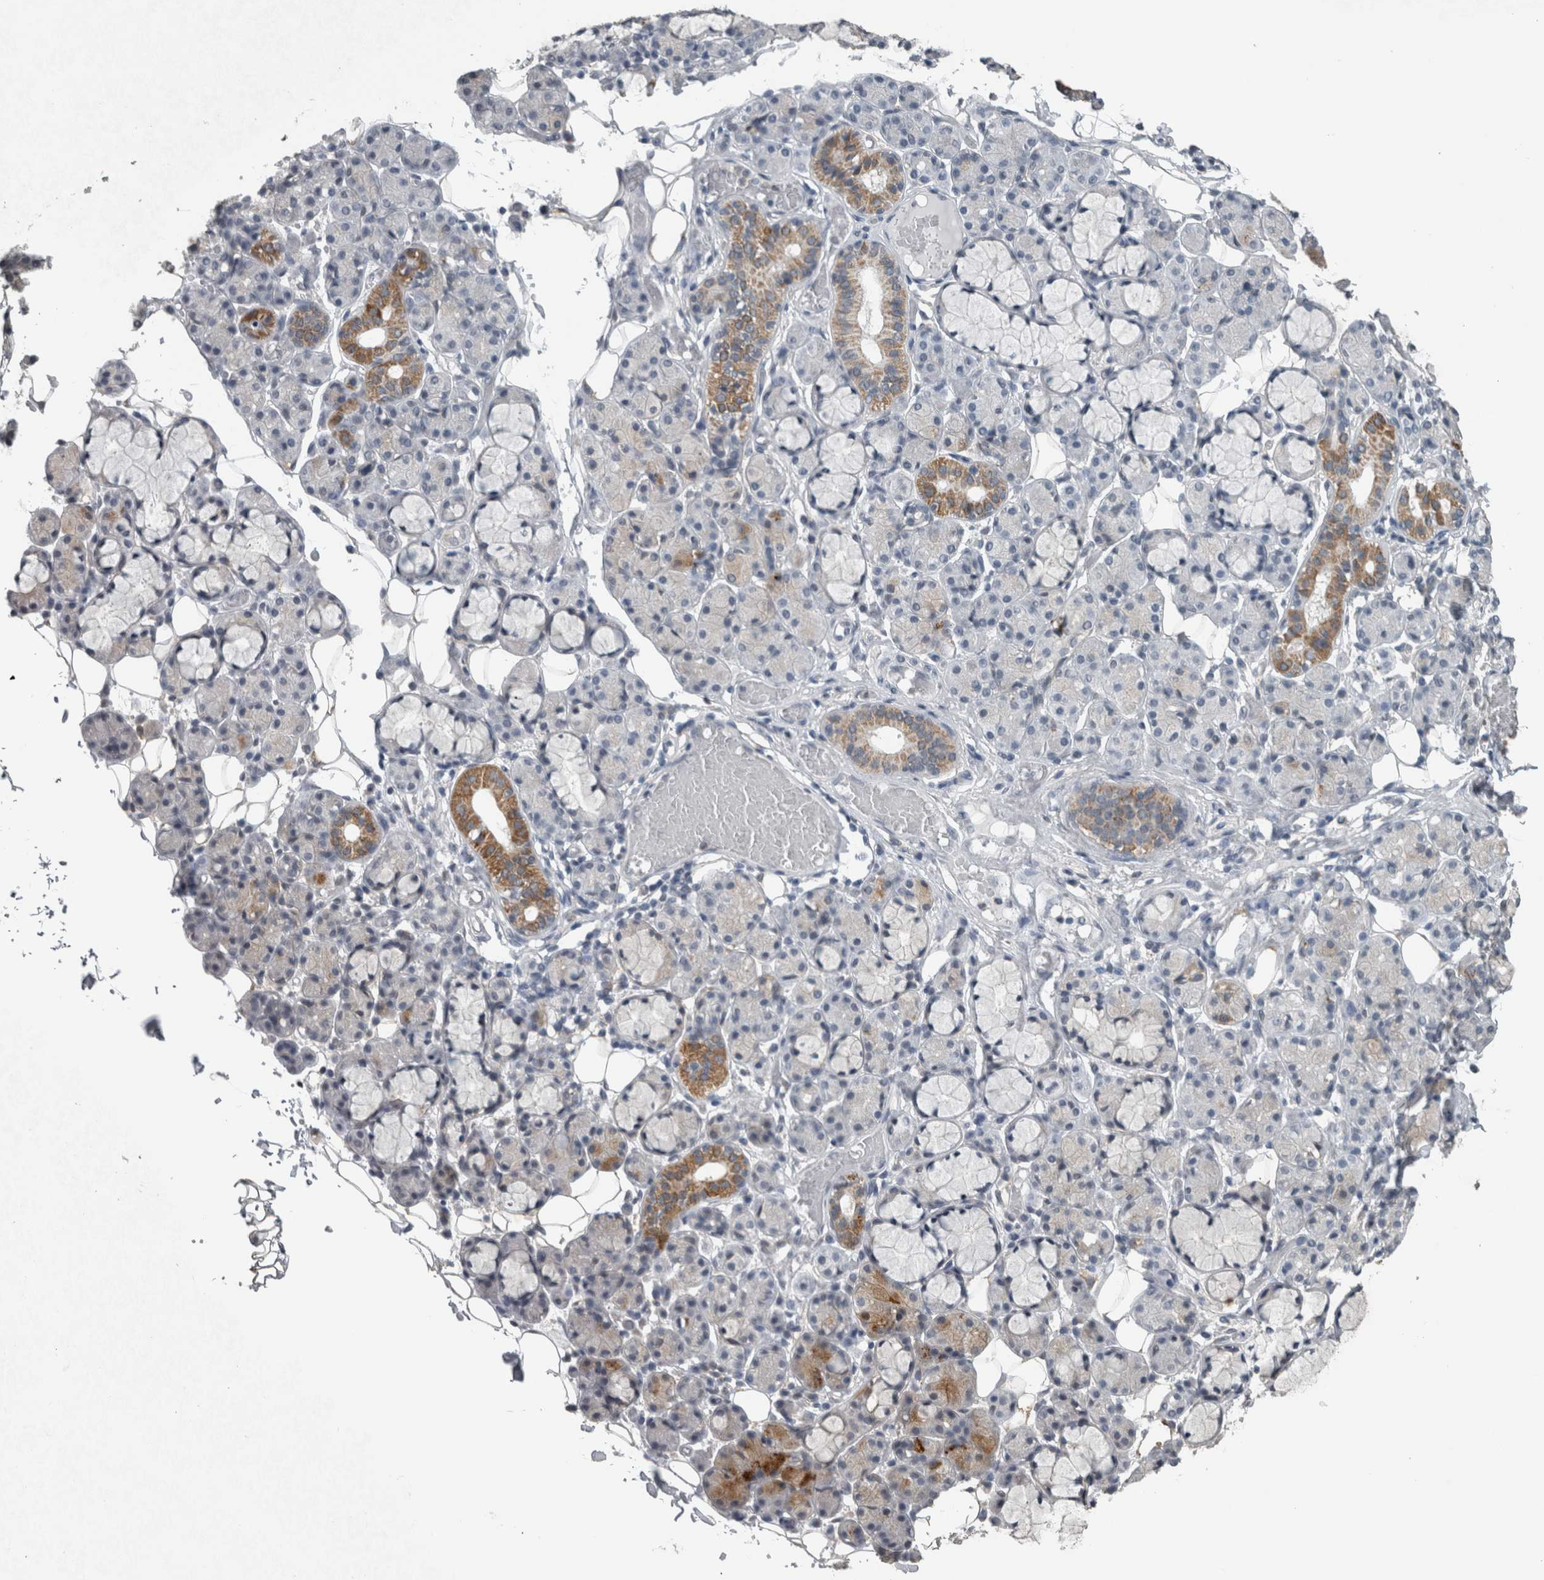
{"staining": {"intensity": "strong", "quantity": "<25%", "location": "cytoplasmic/membranous"}, "tissue": "salivary gland", "cell_type": "Glandular cells", "image_type": "normal", "snomed": [{"axis": "morphology", "description": "Normal tissue, NOS"}, {"axis": "topography", "description": "Salivary gland"}], "caption": "Immunohistochemical staining of unremarkable salivary gland shows <25% levels of strong cytoplasmic/membranous protein staining in approximately <25% of glandular cells. The protein of interest is shown in brown color, while the nuclei are stained blue.", "gene": "ACSF2", "patient": {"sex": "male", "age": 63}}